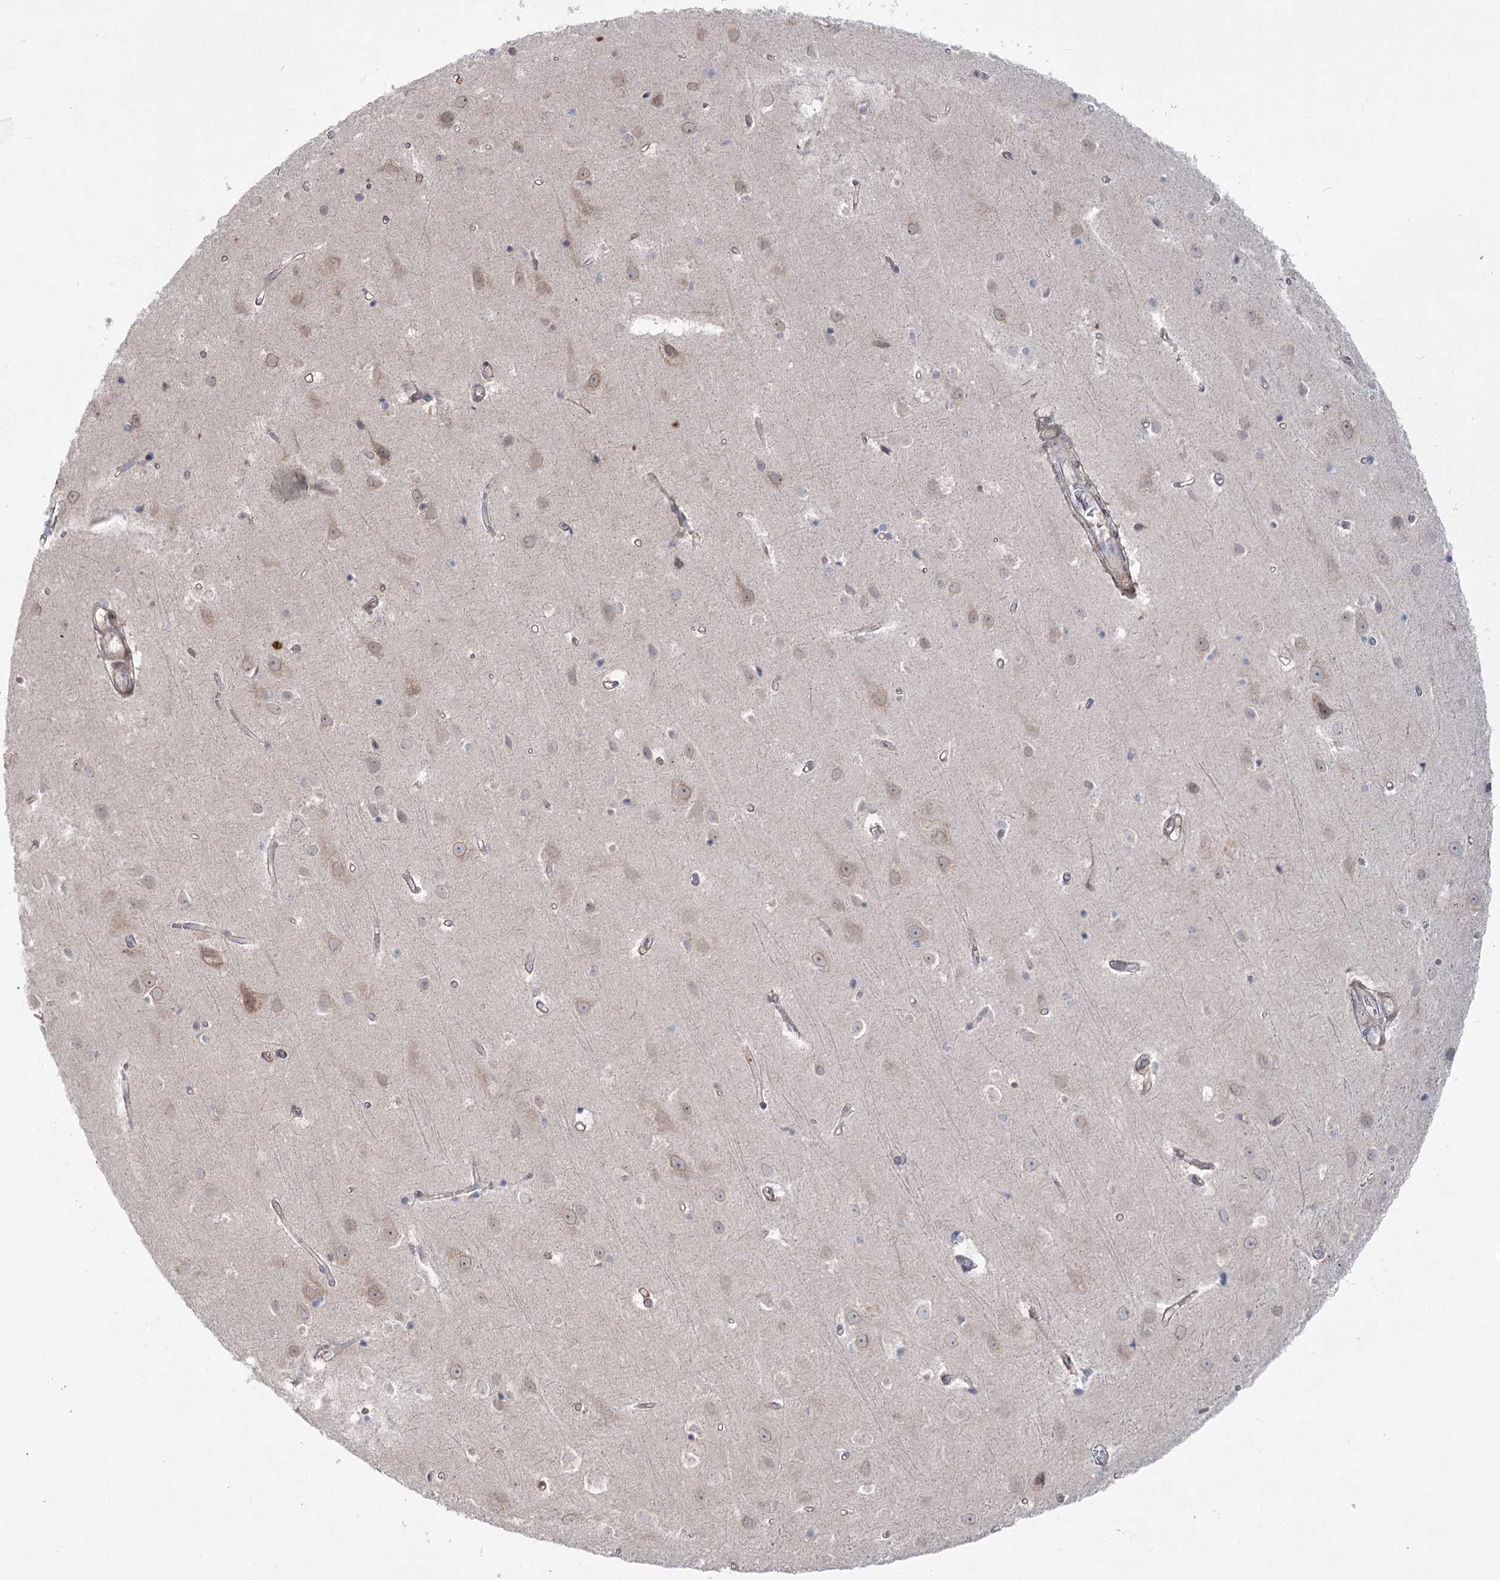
{"staining": {"intensity": "weak", "quantity": "25%-75%", "location": "cytoplasmic/membranous"}, "tissue": "cerebral cortex", "cell_type": "Endothelial cells", "image_type": "normal", "snomed": [{"axis": "morphology", "description": "Normal tissue, NOS"}, {"axis": "topography", "description": "Cerebral cortex"}], "caption": "A low amount of weak cytoplasmic/membranous expression is seen in about 25%-75% of endothelial cells in normal cerebral cortex. (brown staining indicates protein expression, while blue staining denotes nuclei).", "gene": "SH3BP5L", "patient": {"sex": "male", "age": 54}}